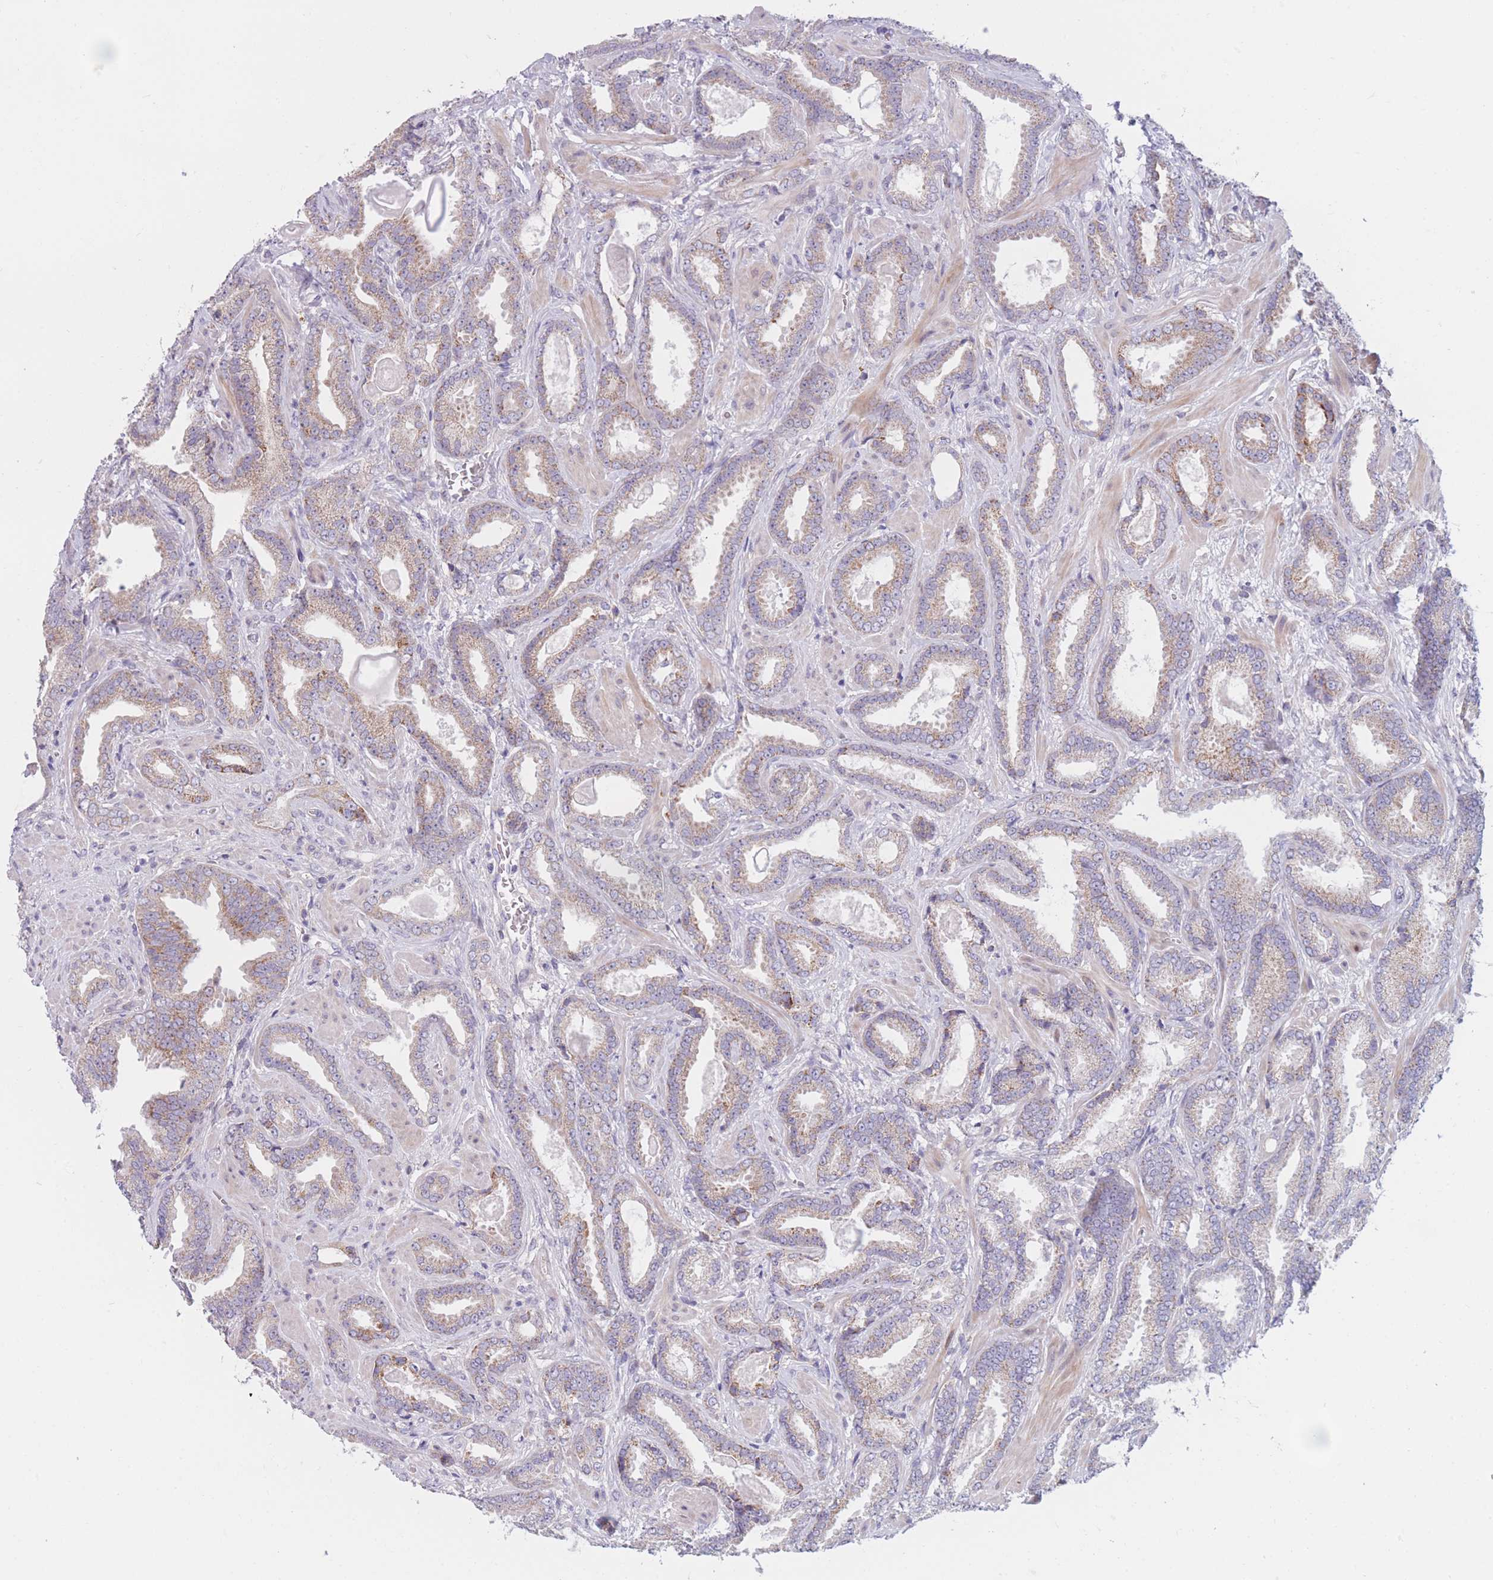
{"staining": {"intensity": "weak", "quantity": "<25%", "location": "cytoplasmic/membranous"}, "tissue": "prostate cancer", "cell_type": "Tumor cells", "image_type": "cancer", "snomed": [{"axis": "morphology", "description": "Adenocarcinoma, Low grade"}, {"axis": "topography", "description": "Prostate"}], "caption": "A high-resolution histopathology image shows immunohistochemistry staining of prostate cancer (low-grade adenocarcinoma), which exhibits no significant positivity in tumor cells.", "gene": "PDE4A", "patient": {"sex": "male", "age": 62}}